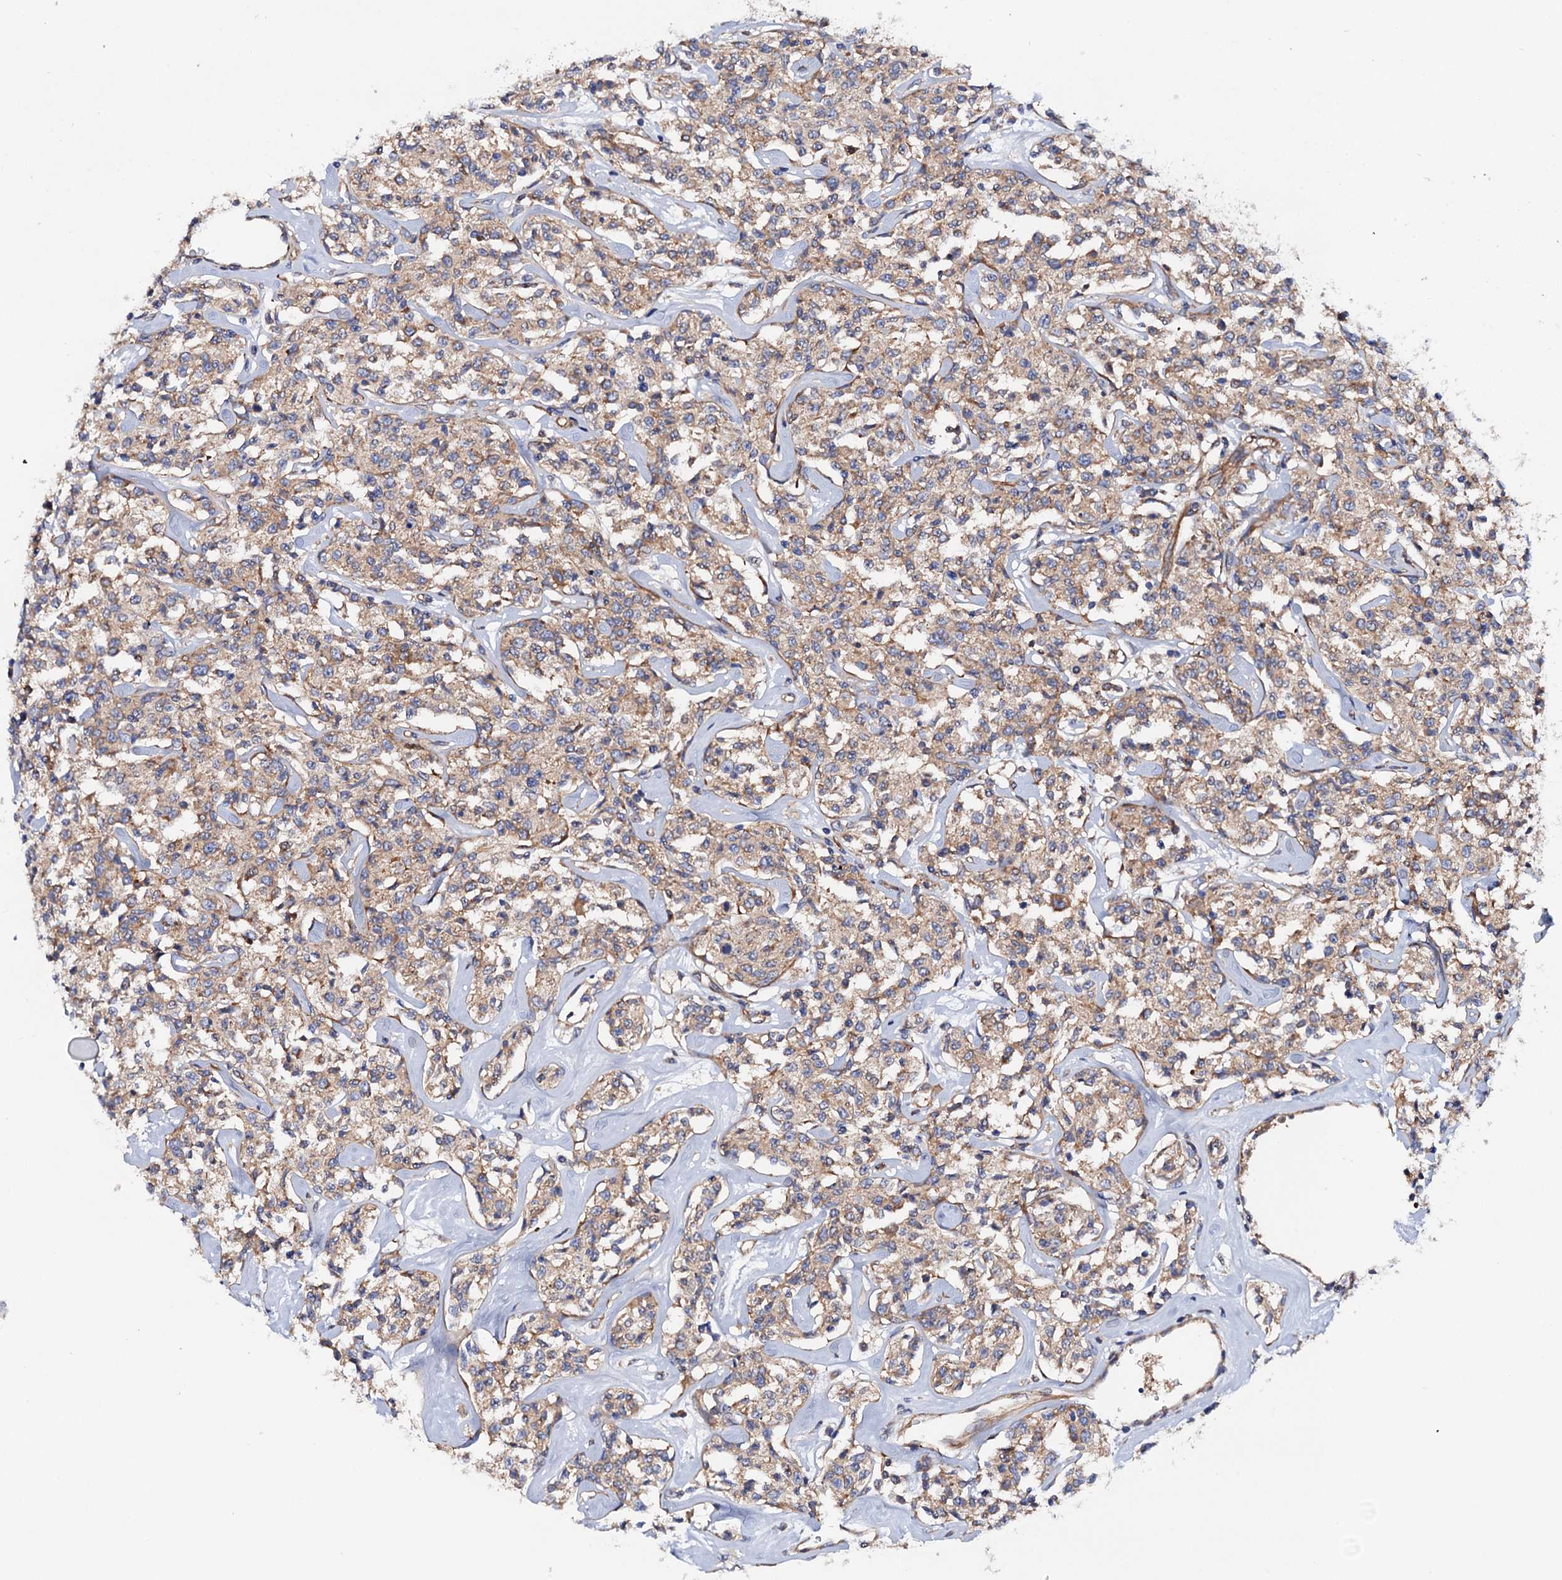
{"staining": {"intensity": "weak", "quantity": ">75%", "location": "cytoplasmic/membranous"}, "tissue": "lymphoma", "cell_type": "Tumor cells", "image_type": "cancer", "snomed": [{"axis": "morphology", "description": "Malignant lymphoma, non-Hodgkin's type, Low grade"}, {"axis": "topography", "description": "Small intestine"}], "caption": "Immunohistochemical staining of lymphoma exhibits low levels of weak cytoplasmic/membranous expression in about >75% of tumor cells. Using DAB (brown) and hematoxylin (blue) stains, captured at high magnification using brightfield microscopy.", "gene": "MRPL48", "patient": {"sex": "female", "age": 59}}